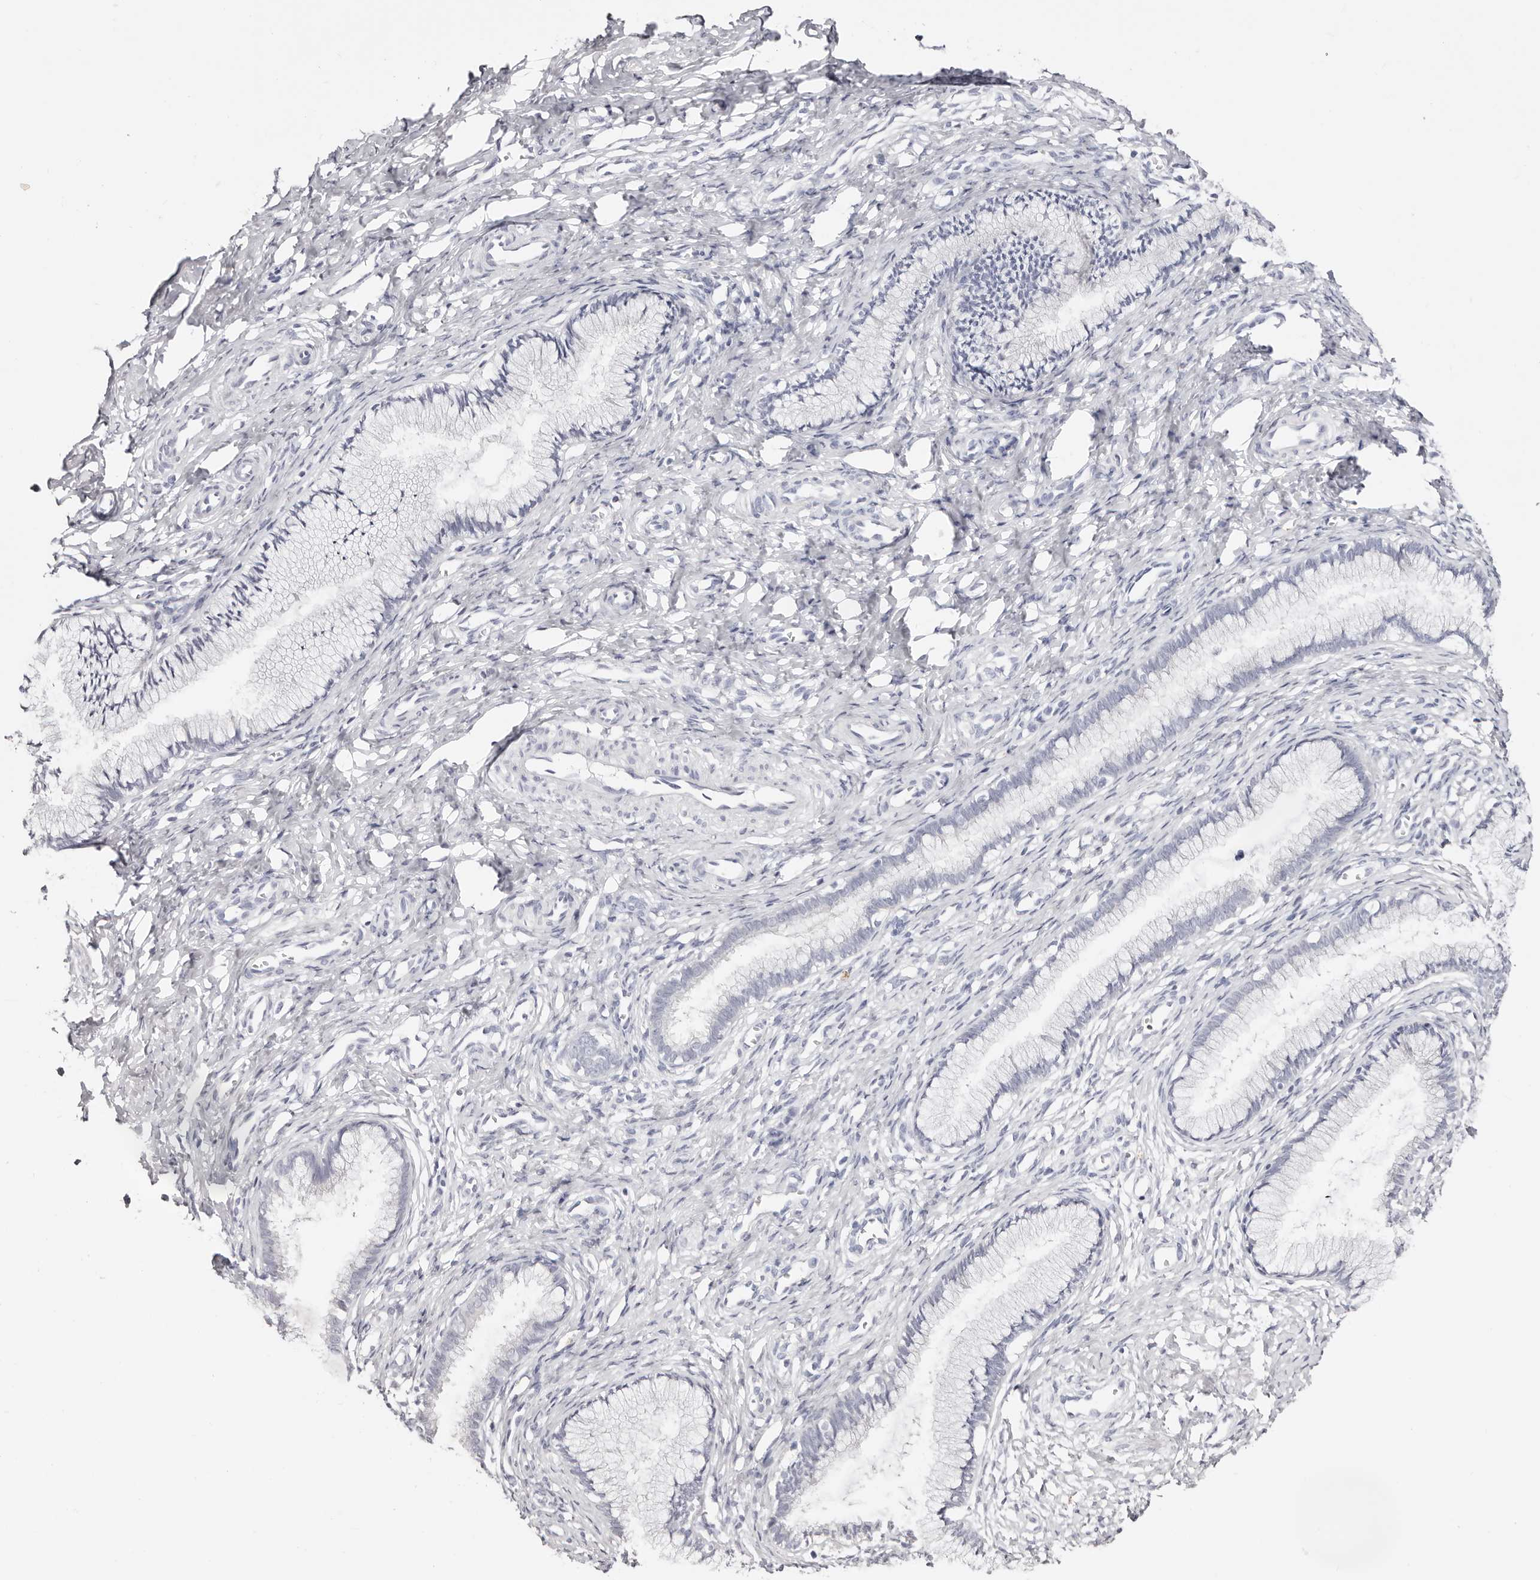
{"staining": {"intensity": "negative", "quantity": "none", "location": "none"}, "tissue": "cervix", "cell_type": "Glandular cells", "image_type": "normal", "snomed": [{"axis": "morphology", "description": "Normal tissue, NOS"}, {"axis": "topography", "description": "Cervix"}], "caption": "Immunohistochemistry histopathology image of benign cervix: cervix stained with DAB reveals no significant protein expression in glandular cells.", "gene": "AKNAD1", "patient": {"sex": "female", "age": 27}}